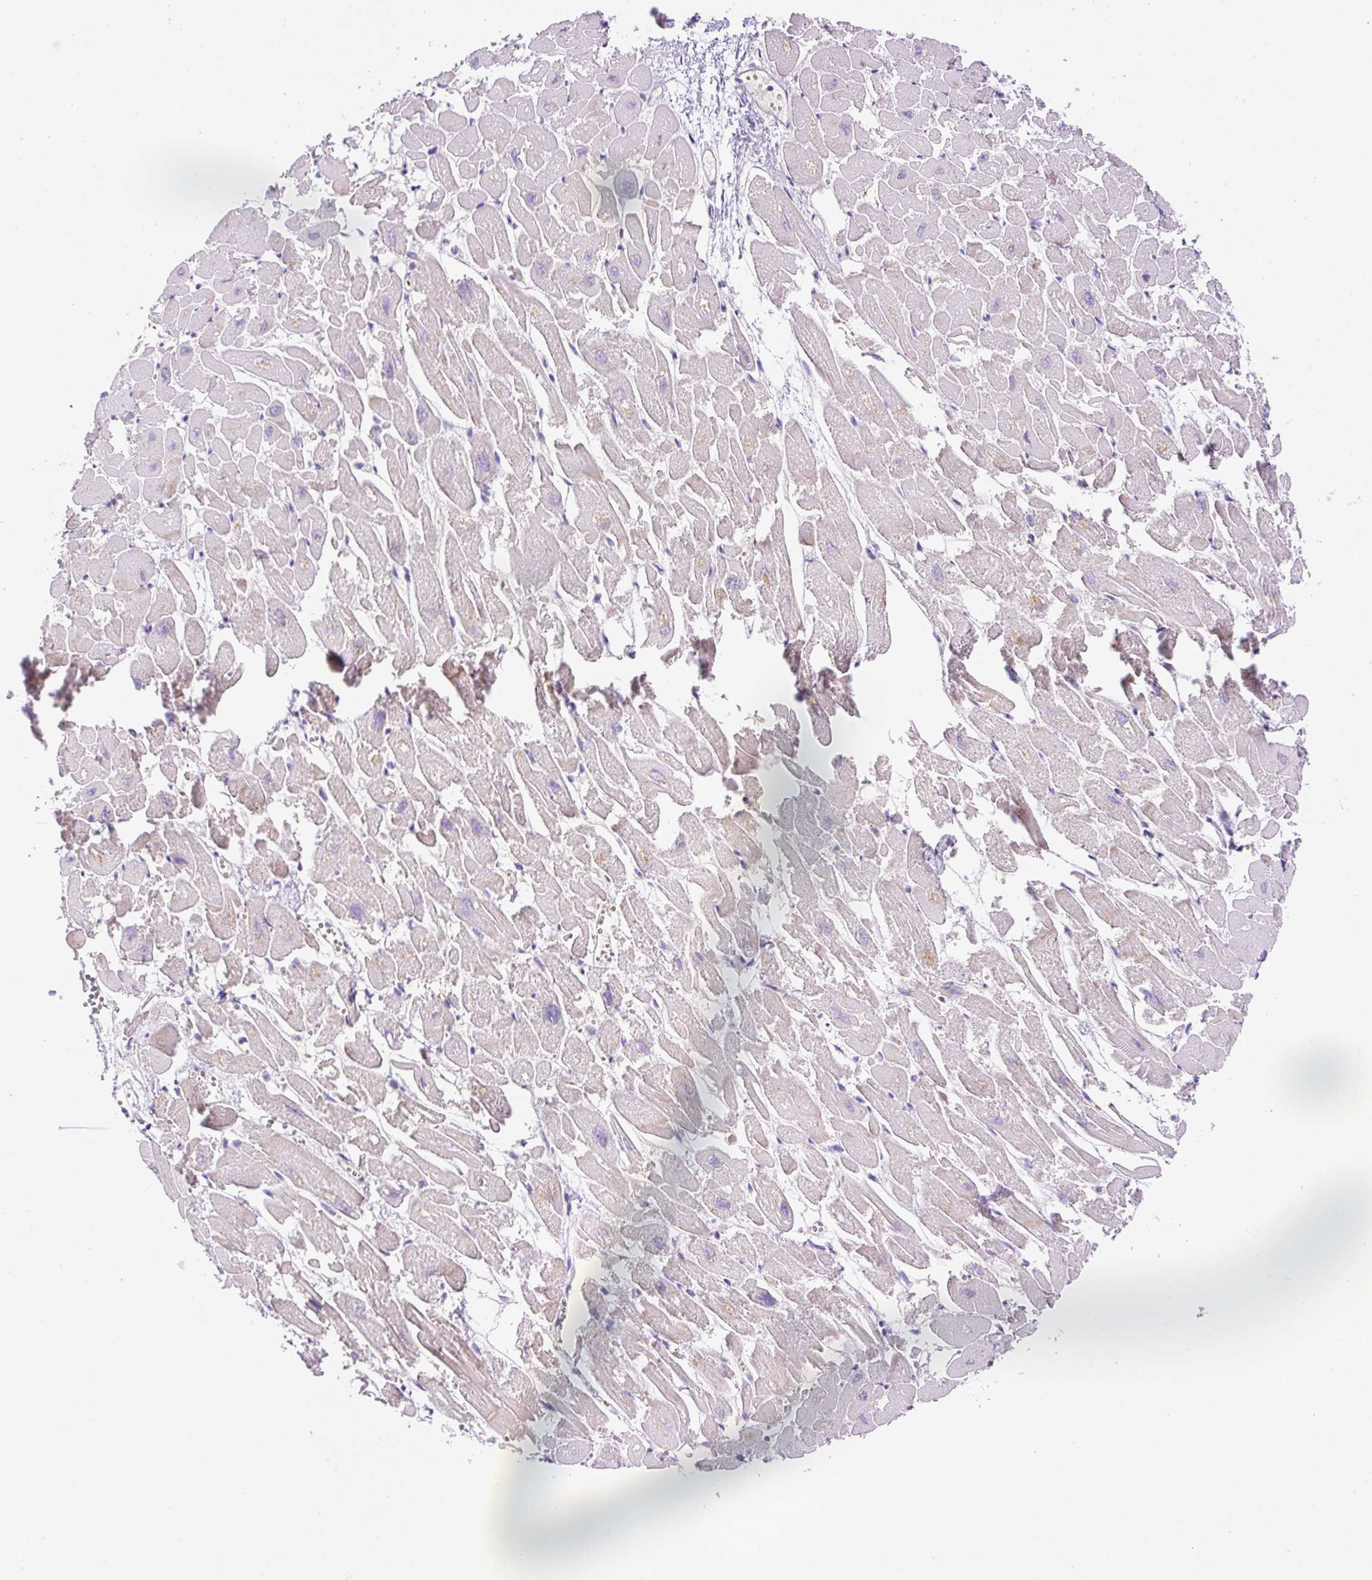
{"staining": {"intensity": "weak", "quantity": "<25%", "location": "cytoplasmic/membranous"}, "tissue": "heart muscle", "cell_type": "Cardiomyocytes", "image_type": "normal", "snomed": [{"axis": "morphology", "description": "Normal tissue, NOS"}, {"axis": "topography", "description": "Heart"}], "caption": "IHC histopathology image of unremarkable human heart muscle stained for a protein (brown), which shows no positivity in cardiomyocytes. (DAB IHC with hematoxylin counter stain).", "gene": "LHFPL5", "patient": {"sex": "male", "age": 54}}